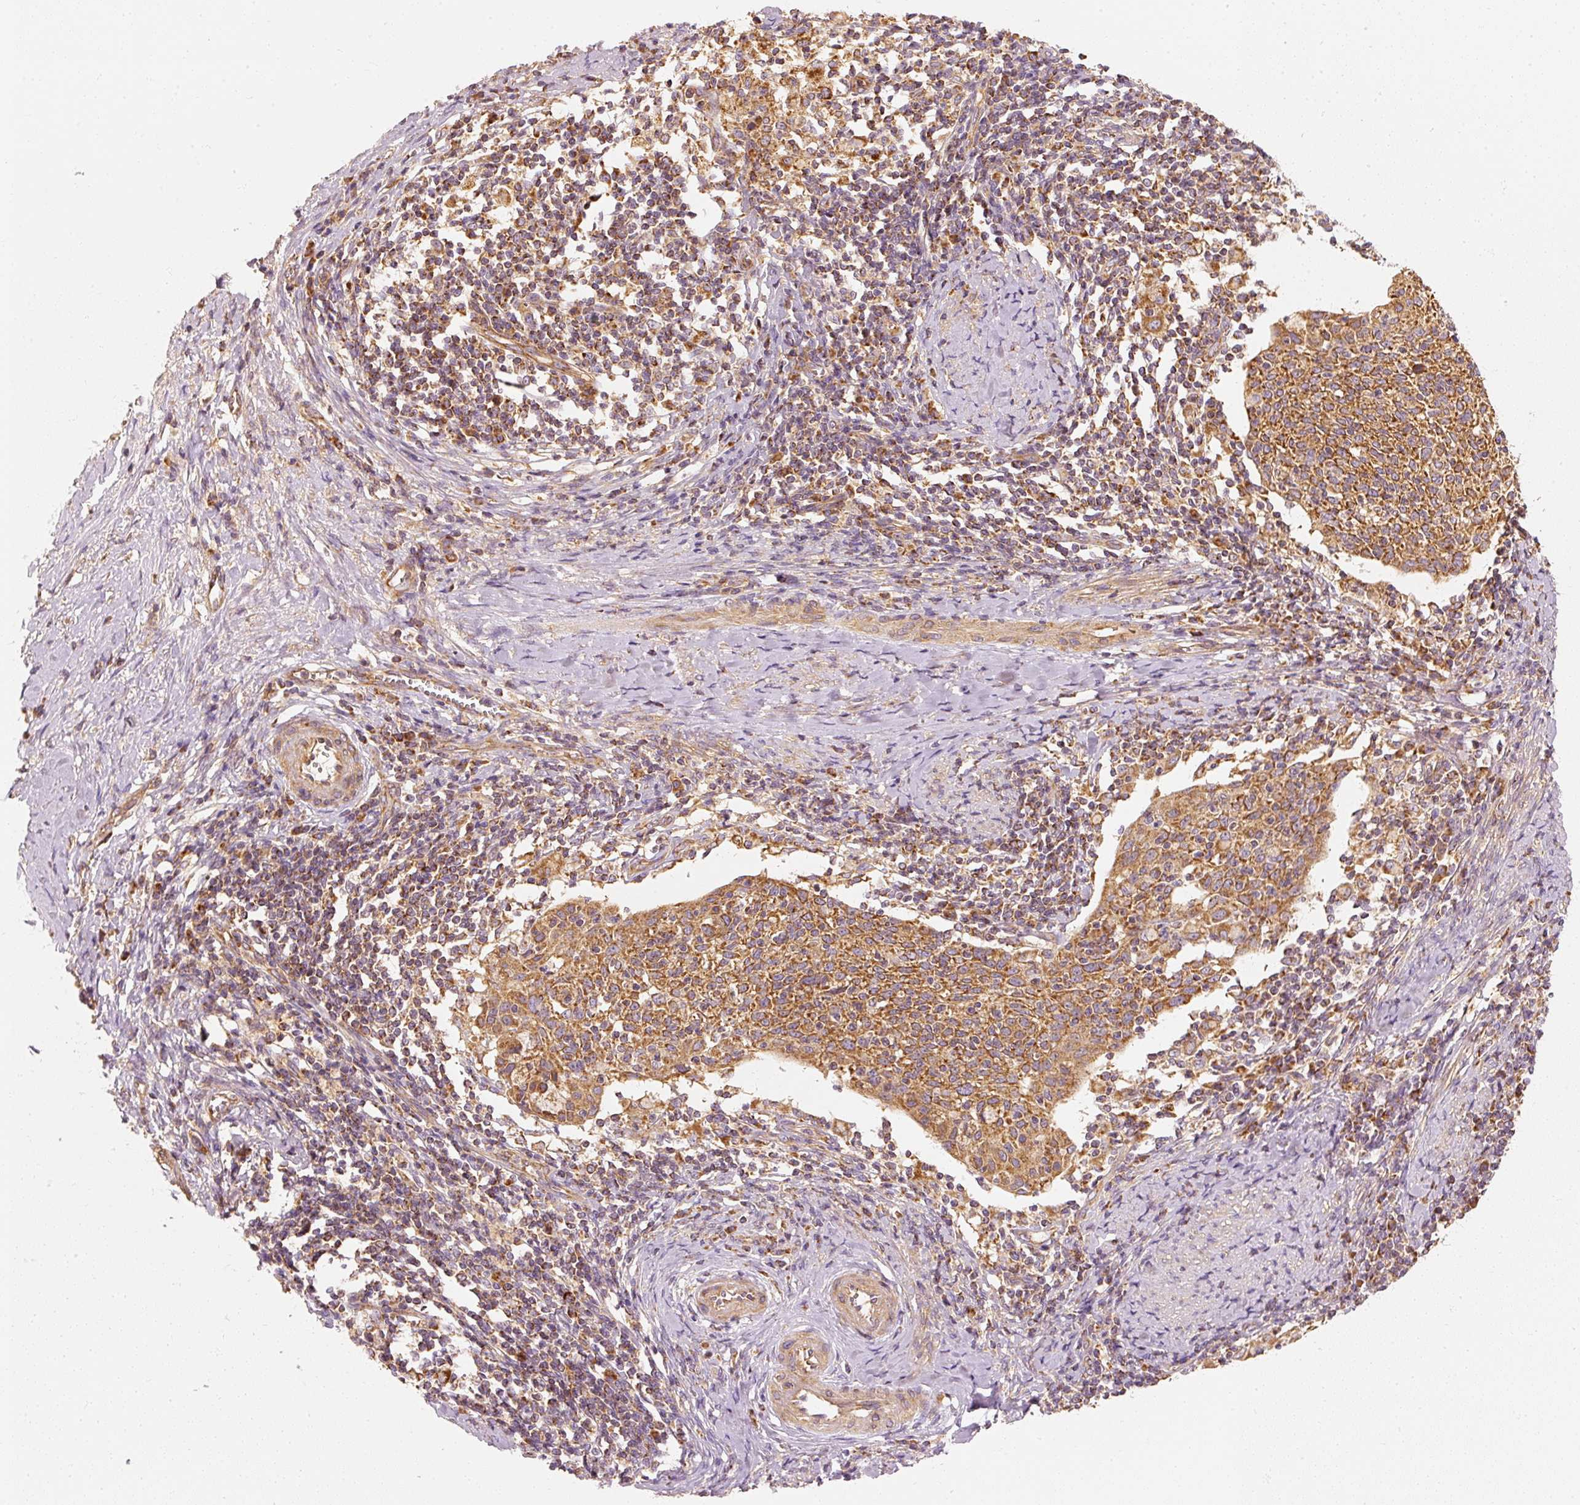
{"staining": {"intensity": "moderate", "quantity": ">75%", "location": "cytoplasmic/membranous"}, "tissue": "cervical cancer", "cell_type": "Tumor cells", "image_type": "cancer", "snomed": [{"axis": "morphology", "description": "Squamous cell carcinoma, NOS"}, {"axis": "topography", "description": "Cervix"}], "caption": "Squamous cell carcinoma (cervical) stained for a protein (brown) demonstrates moderate cytoplasmic/membranous positive staining in approximately >75% of tumor cells.", "gene": "TOMM40", "patient": {"sex": "female", "age": 52}}